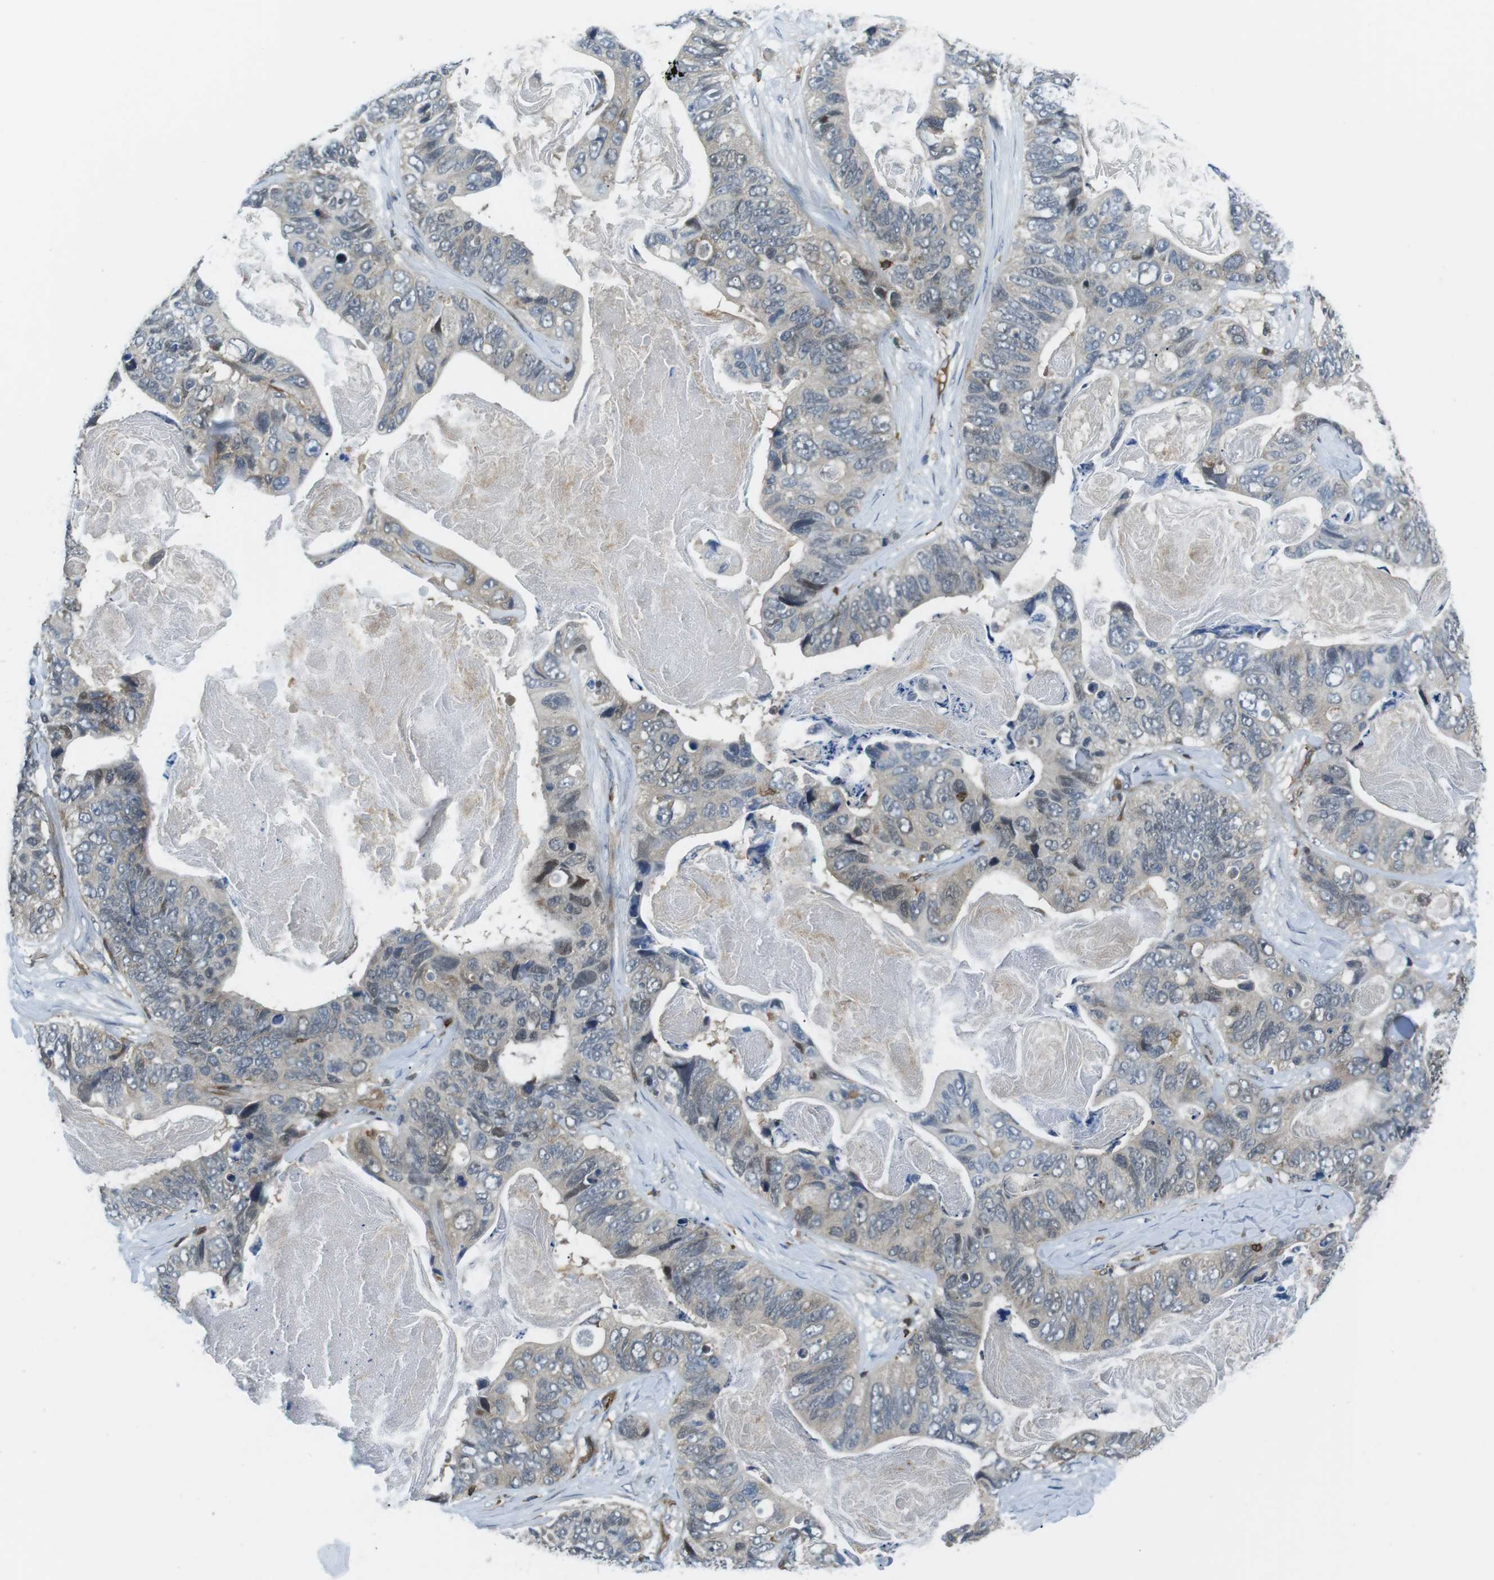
{"staining": {"intensity": "weak", "quantity": "<25%", "location": "cytoplasmic/membranous"}, "tissue": "stomach cancer", "cell_type": "Tumor cells", "image_type": "cancer", "snomed": [{"axis": "morphology", "description": "Adenocarcinoma, NOS"}, {"axis": "topography", "description": "Stomach"}], "caption": "Tumor cells show no significant protein positivity in stomach adenocarcinoma.", "gene": "STK10", "patient": {"sex": "female", "age": 89}}